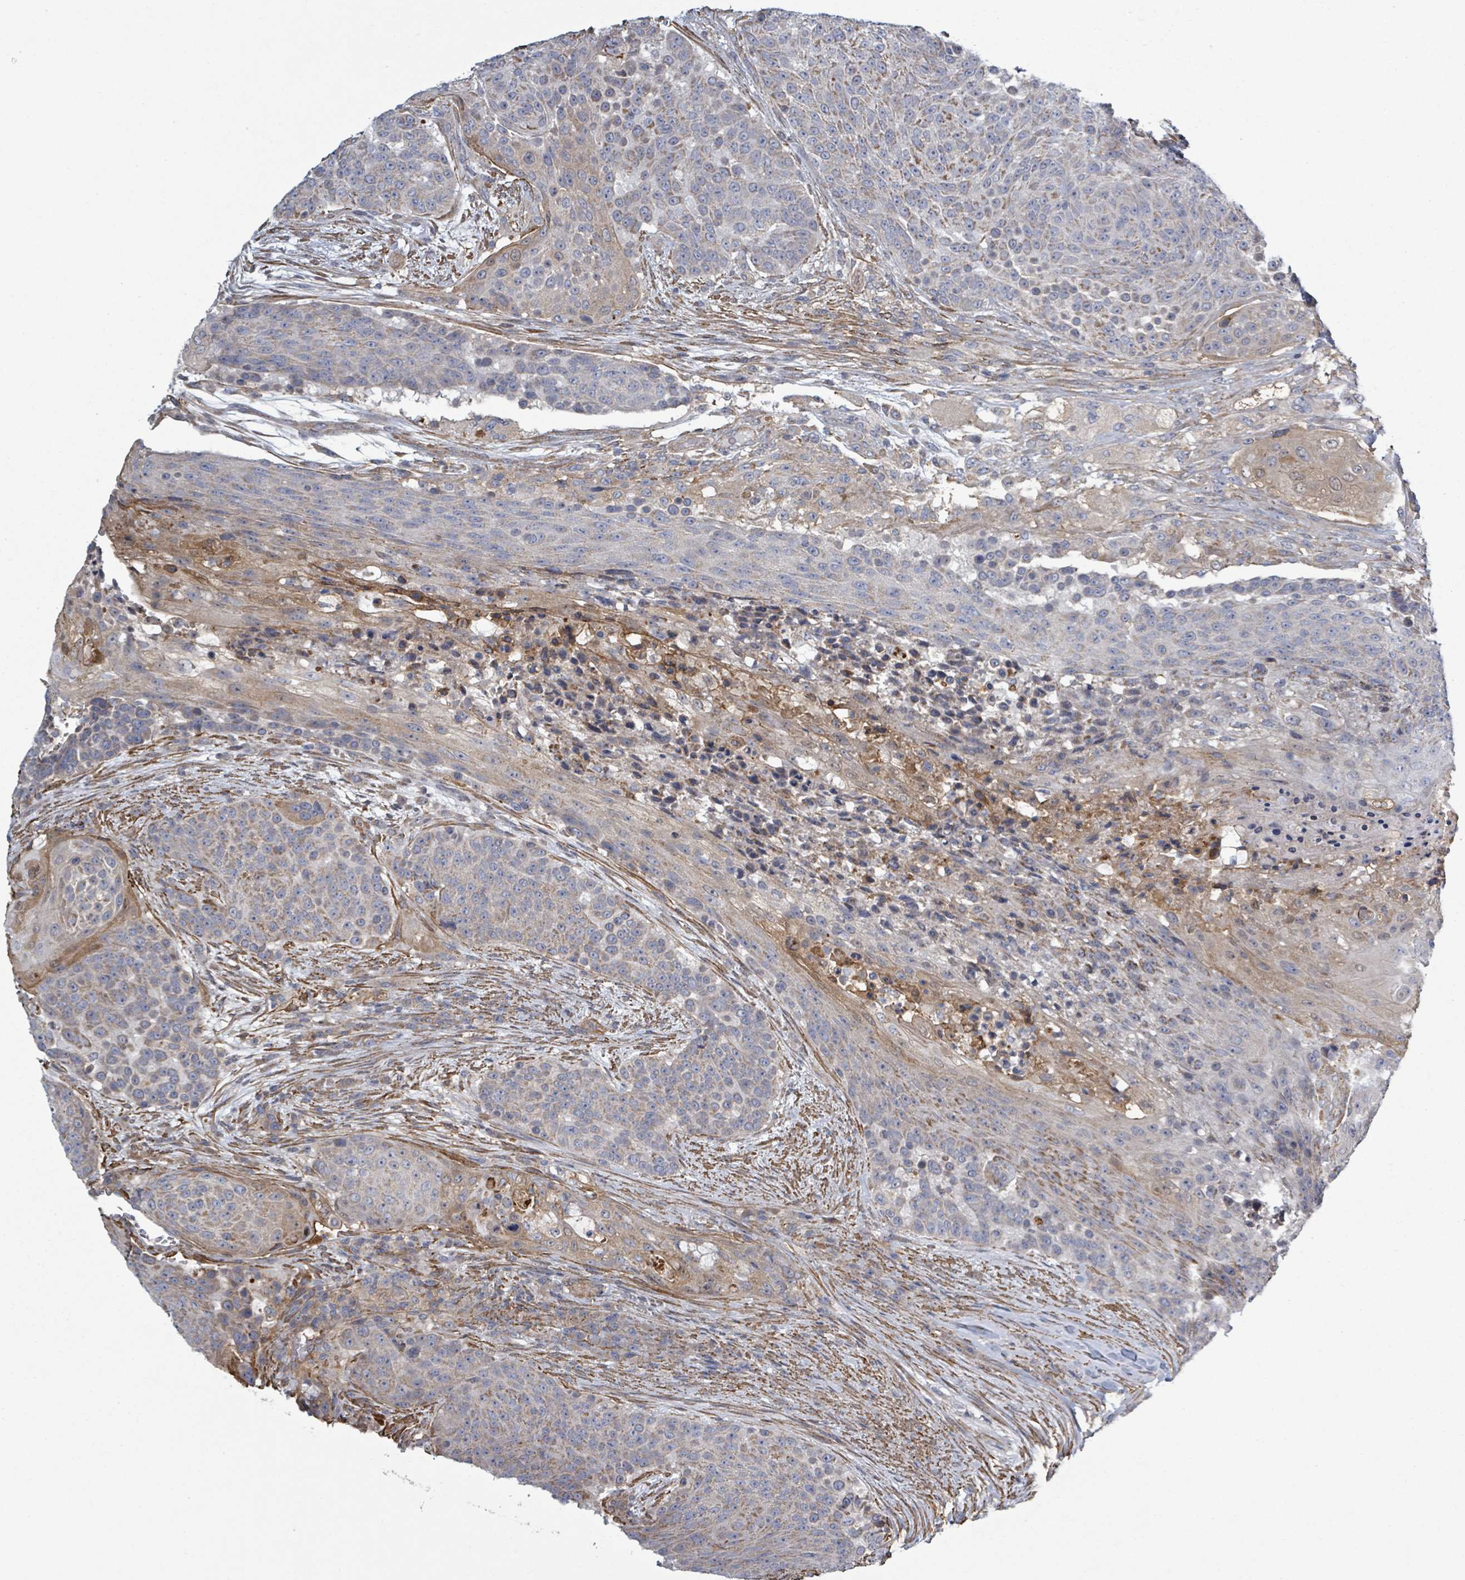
{"staining": {"intensity": "weak", "quantity": "25%-75%", "location": "cytoplasmic/membranous"}, "tissue": "urothelial cancer", "cell_type": "Tumor cells", "image_type": "cancer", "snomed": [{"axis": "morphology", "description": "Urothelial carcinoma, High grade"}, {"axis": "topography", "description": "Urinary bladder"}], "caption": "The photomicrograph demonstrates immunohistochemical staining of urothelial cancer. There is weak cytoplasmic/membranous staining is seen in approximately 25%-75% of tumor cells.", "gene": "ADCK1", "patient": {"sex": "female", "age": 63}}